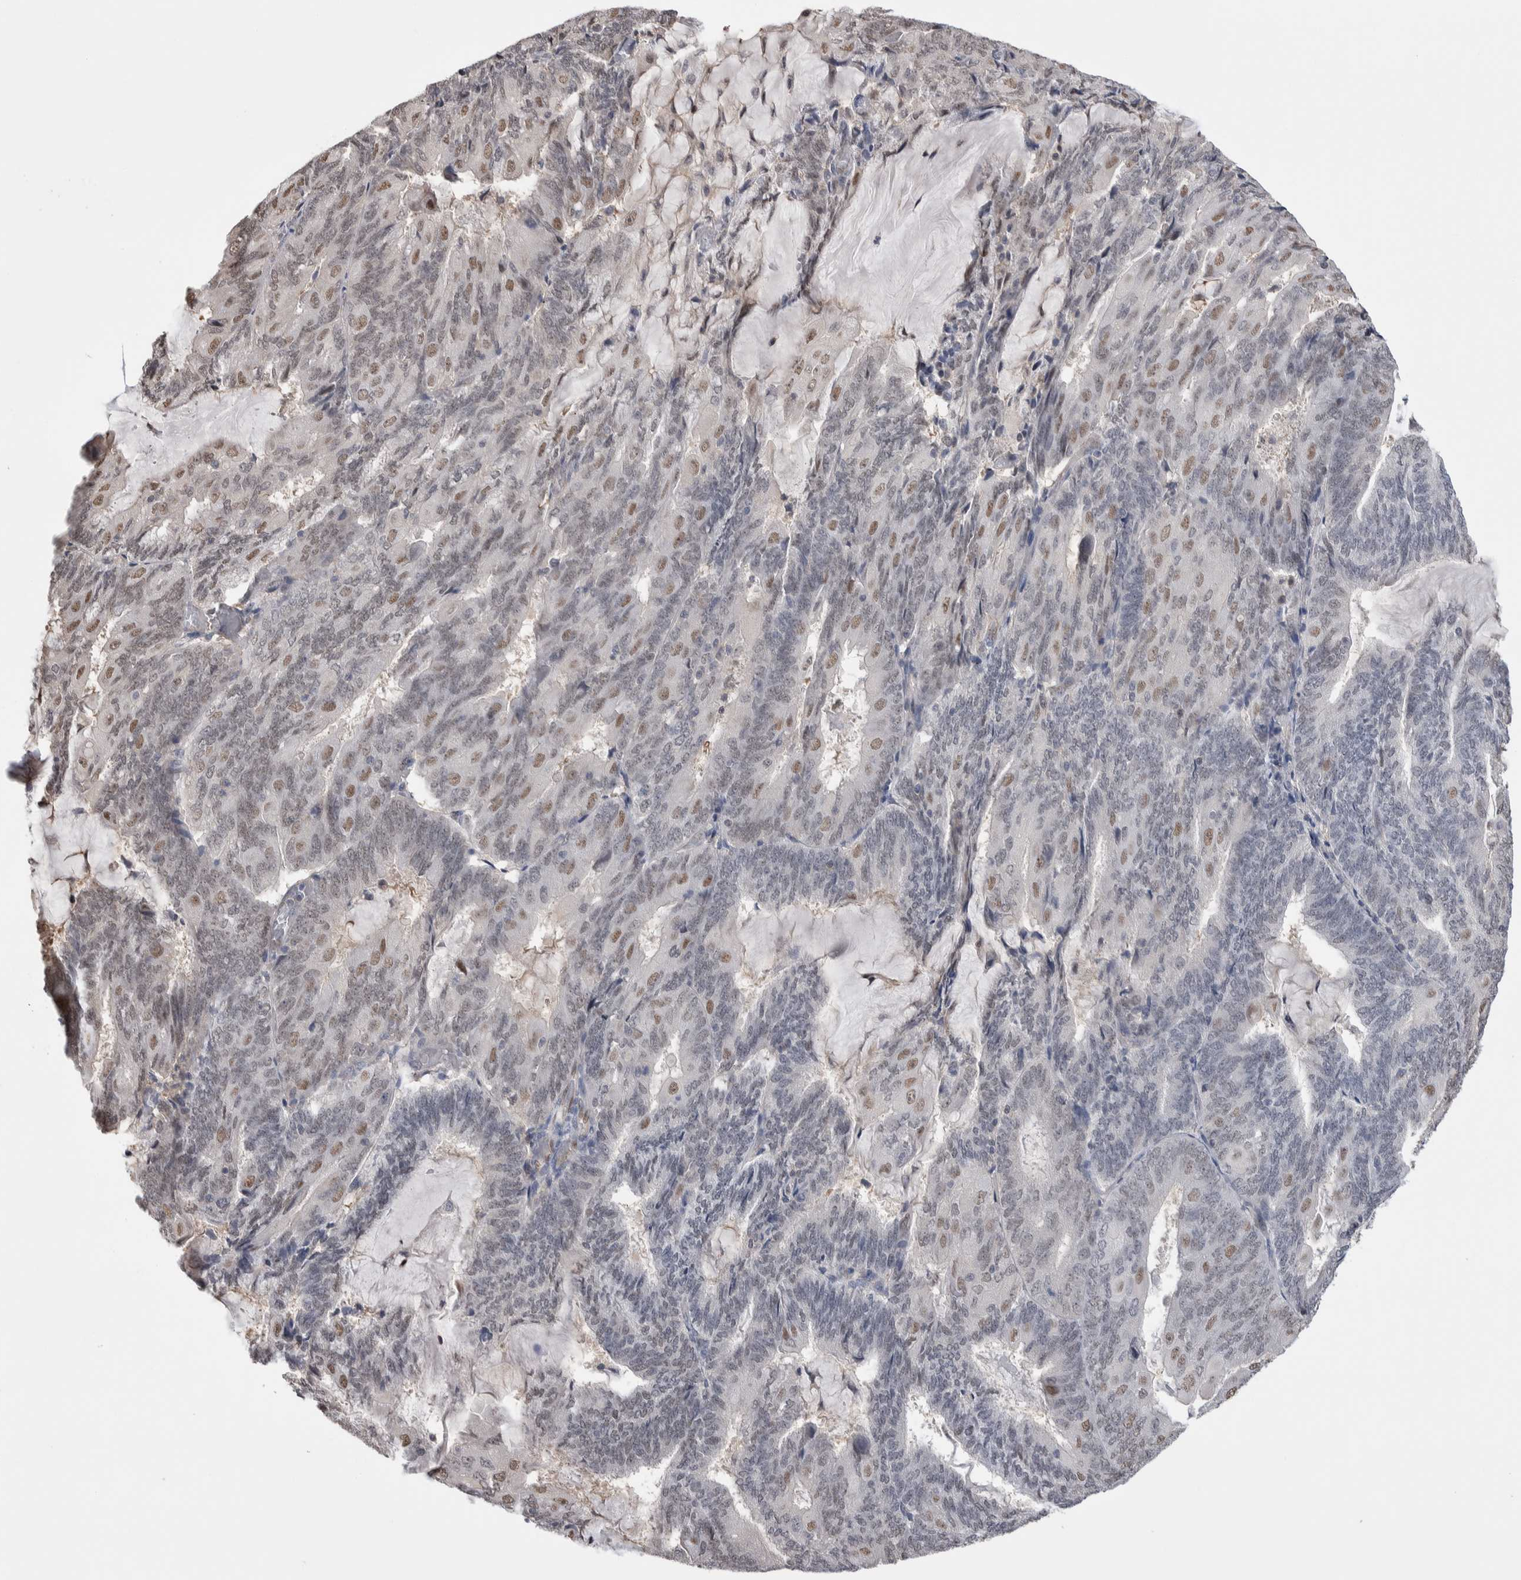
{"staining": {"intensity": "moderate", "quantity": "<25%", "location": "nuclear"}, "tissue": "endometrial cancer", "cell_type": "Tumor cells", "image_type": "cancer", "snomed": [{"axis": "morphology", "description": "Adenocarcinoma, NOS"}, {"axis": "topography", "description": "Endometrium"}], "caption": "Immunohistochemistry photomicrograph of adenocarcinoma (endometrial) stained for a protein (brown), which displays low levels of moderate nuclear staining in about <25% of tumor cells.", "gene": "ZBTB49", "patient": {"sex": "female", "age": 81}}